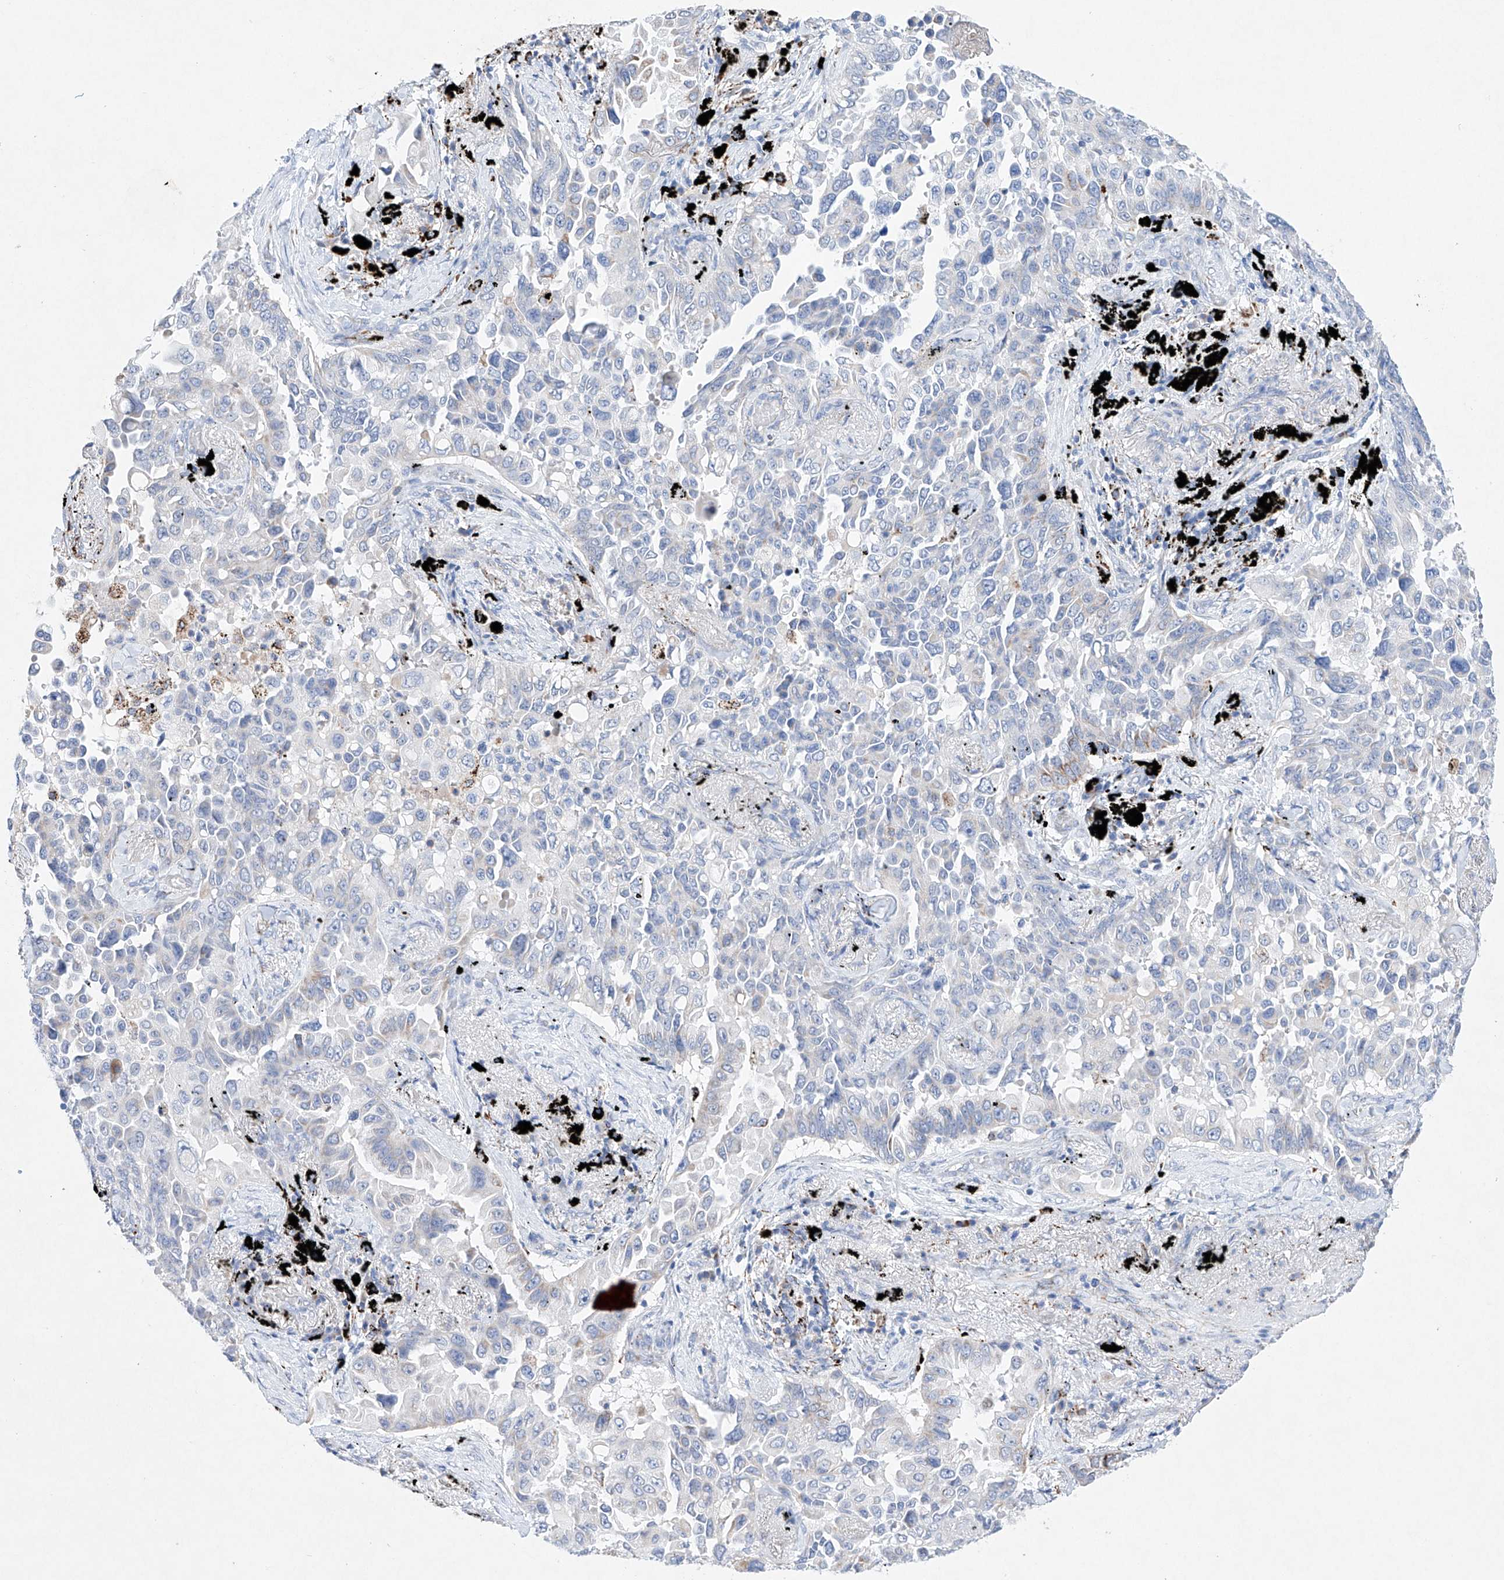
{"staining": {"intensity": "negative", "quantity": "none", "location": "none"}, "tissue": "lung cancer", "cell_type": "Tumor cells", "image_type": "cancer", "snomed": [{"axis": "morphology", "description": "Adenocarcinoma, NOS"}, {"axis": "topography", "description": "Lung"}], "caption": "DAB immunohistochemical staining of human lung cancer (adenocarcinoma) shows no significant positivity in tumor cells. The staining is performed using DAB brown chromogen with nuclei counter-stained in using hematoxylin.", "gene": "NRROS", "patient": {"sex": "female", "age": 67}}